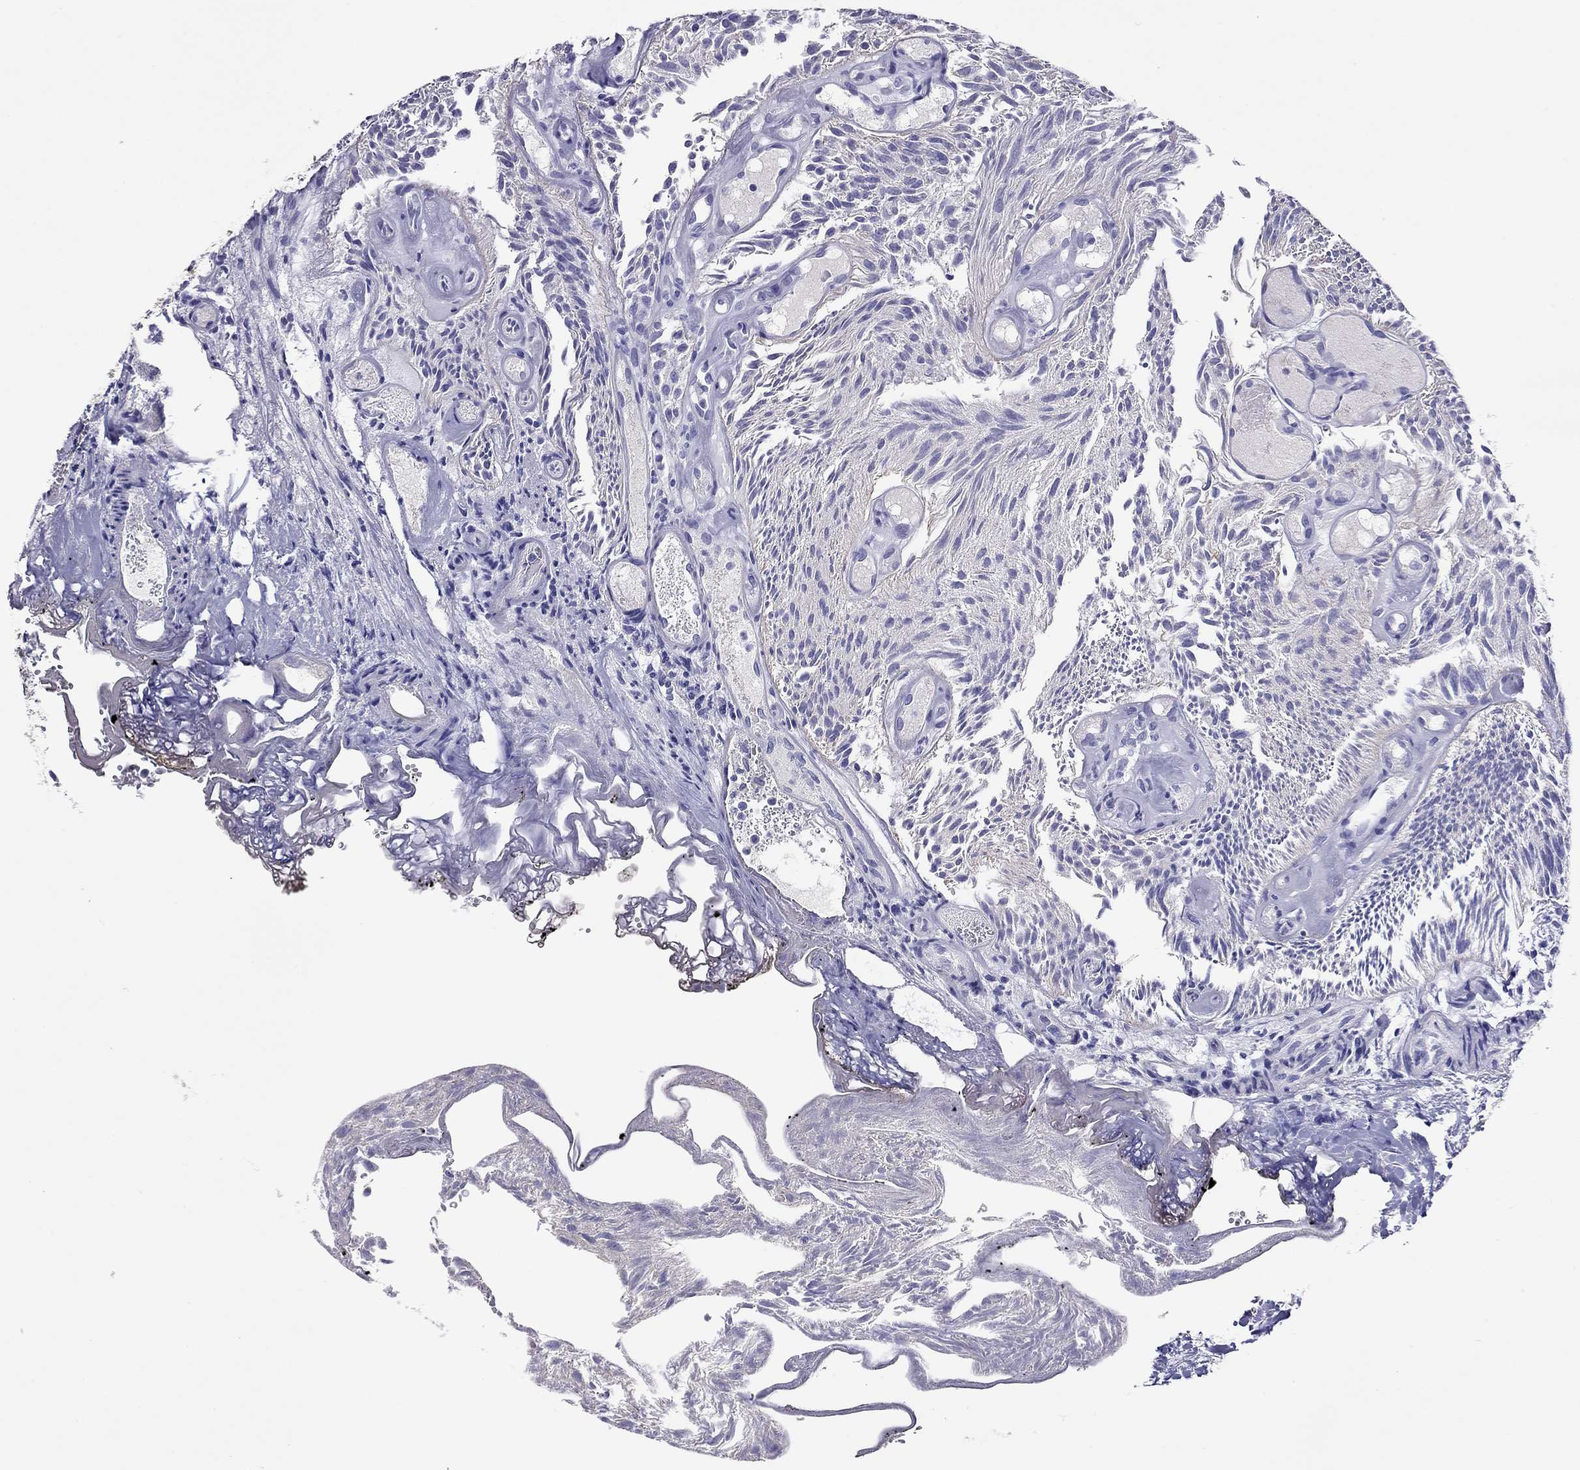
{"staining": {"intensity": "negative", "quantity": "none", "location": "none"}, "tissue": "urothelial cancer", "cell_type": "Tumor cells", "image_type": "cancer", "snomed": [{"axis": "morphology", "description": "Urothelial carcinoma, Low grade"}, {"axis": "topography", "description": "Urinary bladder"}], "caption": "This micrograph is of urothelial cancer stained with immunohistochemistry to label a protein in brown with the nuclei are counter-stained blue. There is no expression in tumor cells. (DAB (3,3'-diaminobenzidine) IHC with hematoxylin counter stain).", "gene": "CAPNS2", "patient": {"sex": "female", "age": 87}}